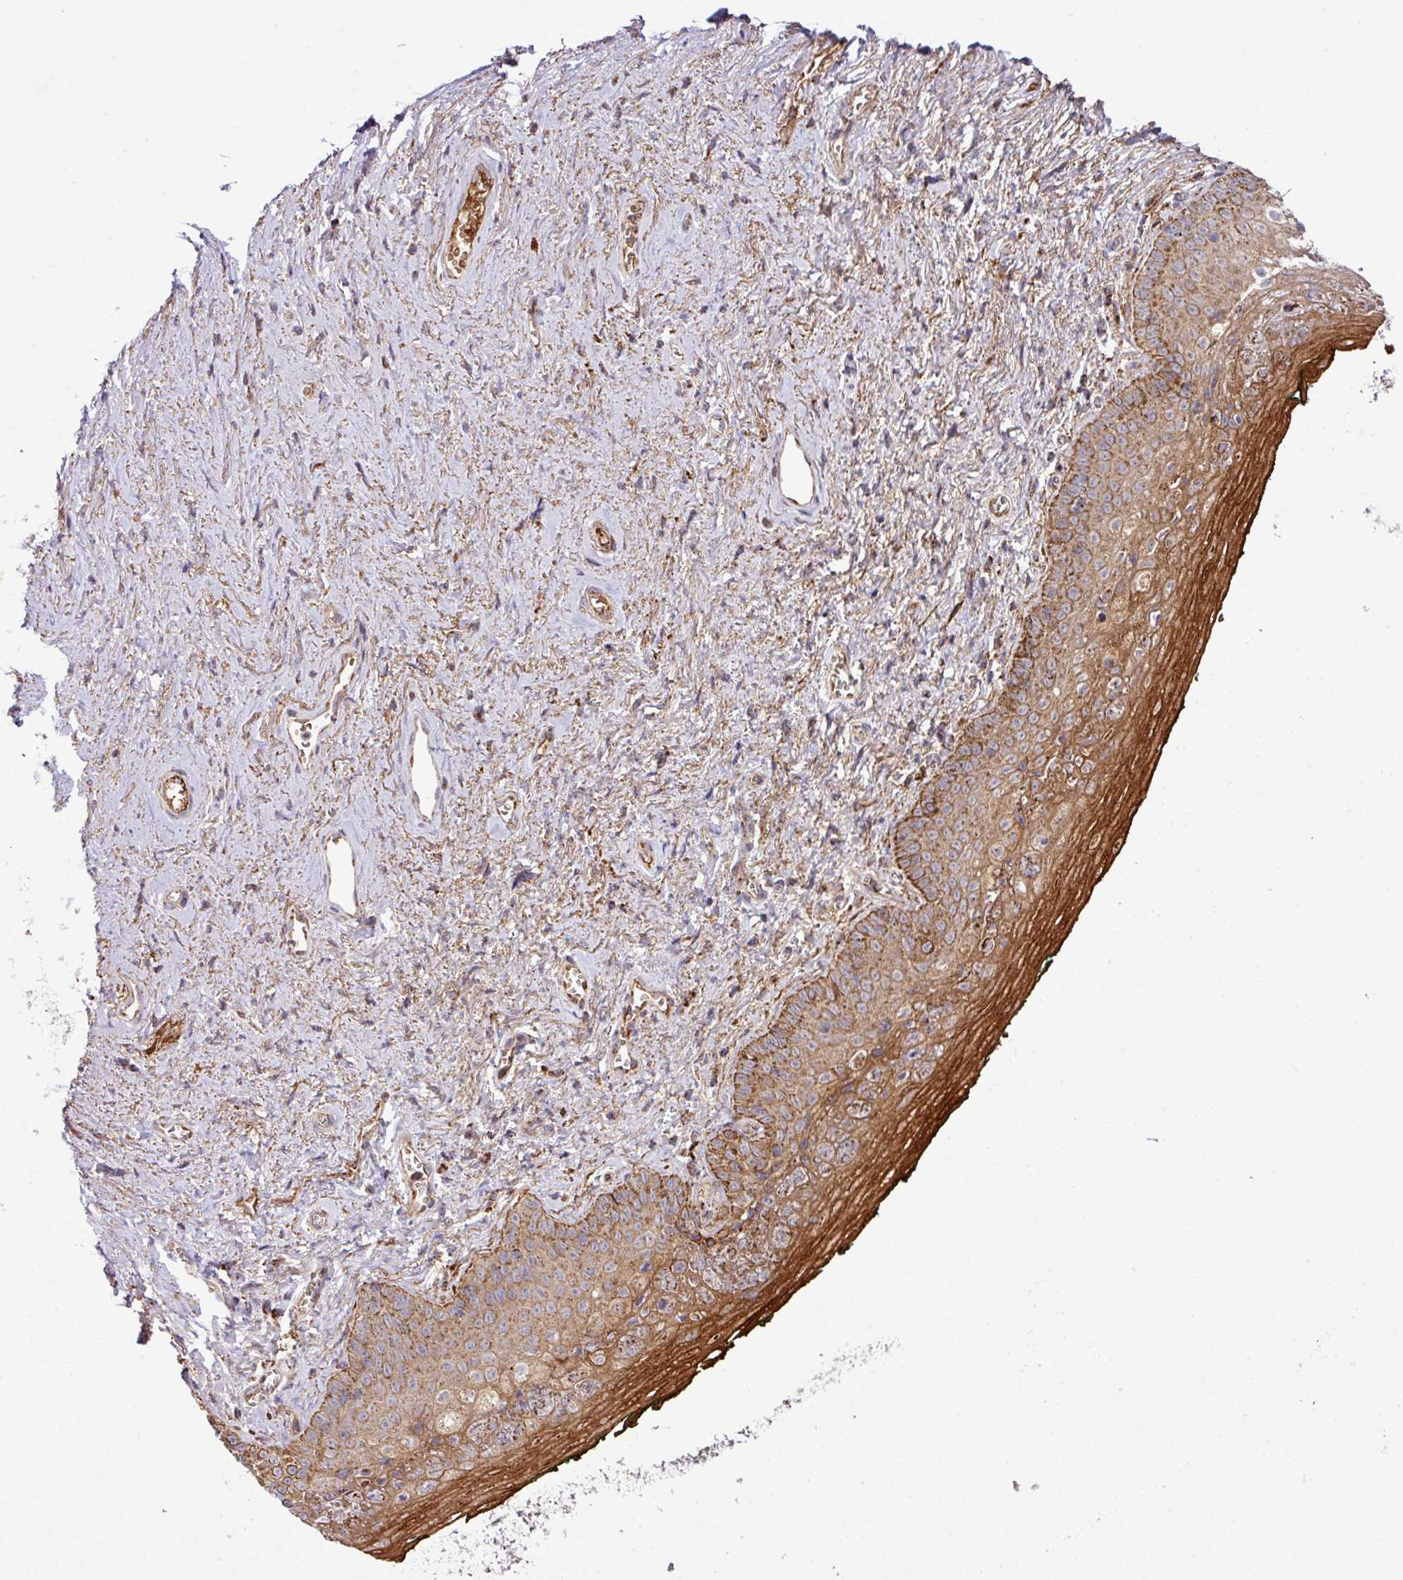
{"staining": {"intensity": "strong", "quantity": ">75%", "location": "cytoplasmic/membranous"}, "tissue": "vagina", "cell_type": "Squamous epithelial cells", "image_type": "normal", "snomed": [{"axis": "morphology", "description": "Normal tissue, NOS"}, {"axis": "topography", "description": "Vulva"}, {"axis": "topography", "description": "Vagina"}, {"axis": "topography", "description": "Peripheral nerve tissue"}], "caption": "Squamous epithelial cells exhibit high levels of strong cytoplasmic/membranous staining in approximately >75% of cells in unremarkable vagina.", "gene": "ZNF569", "patient": {"sex": "female", "age": 66}}